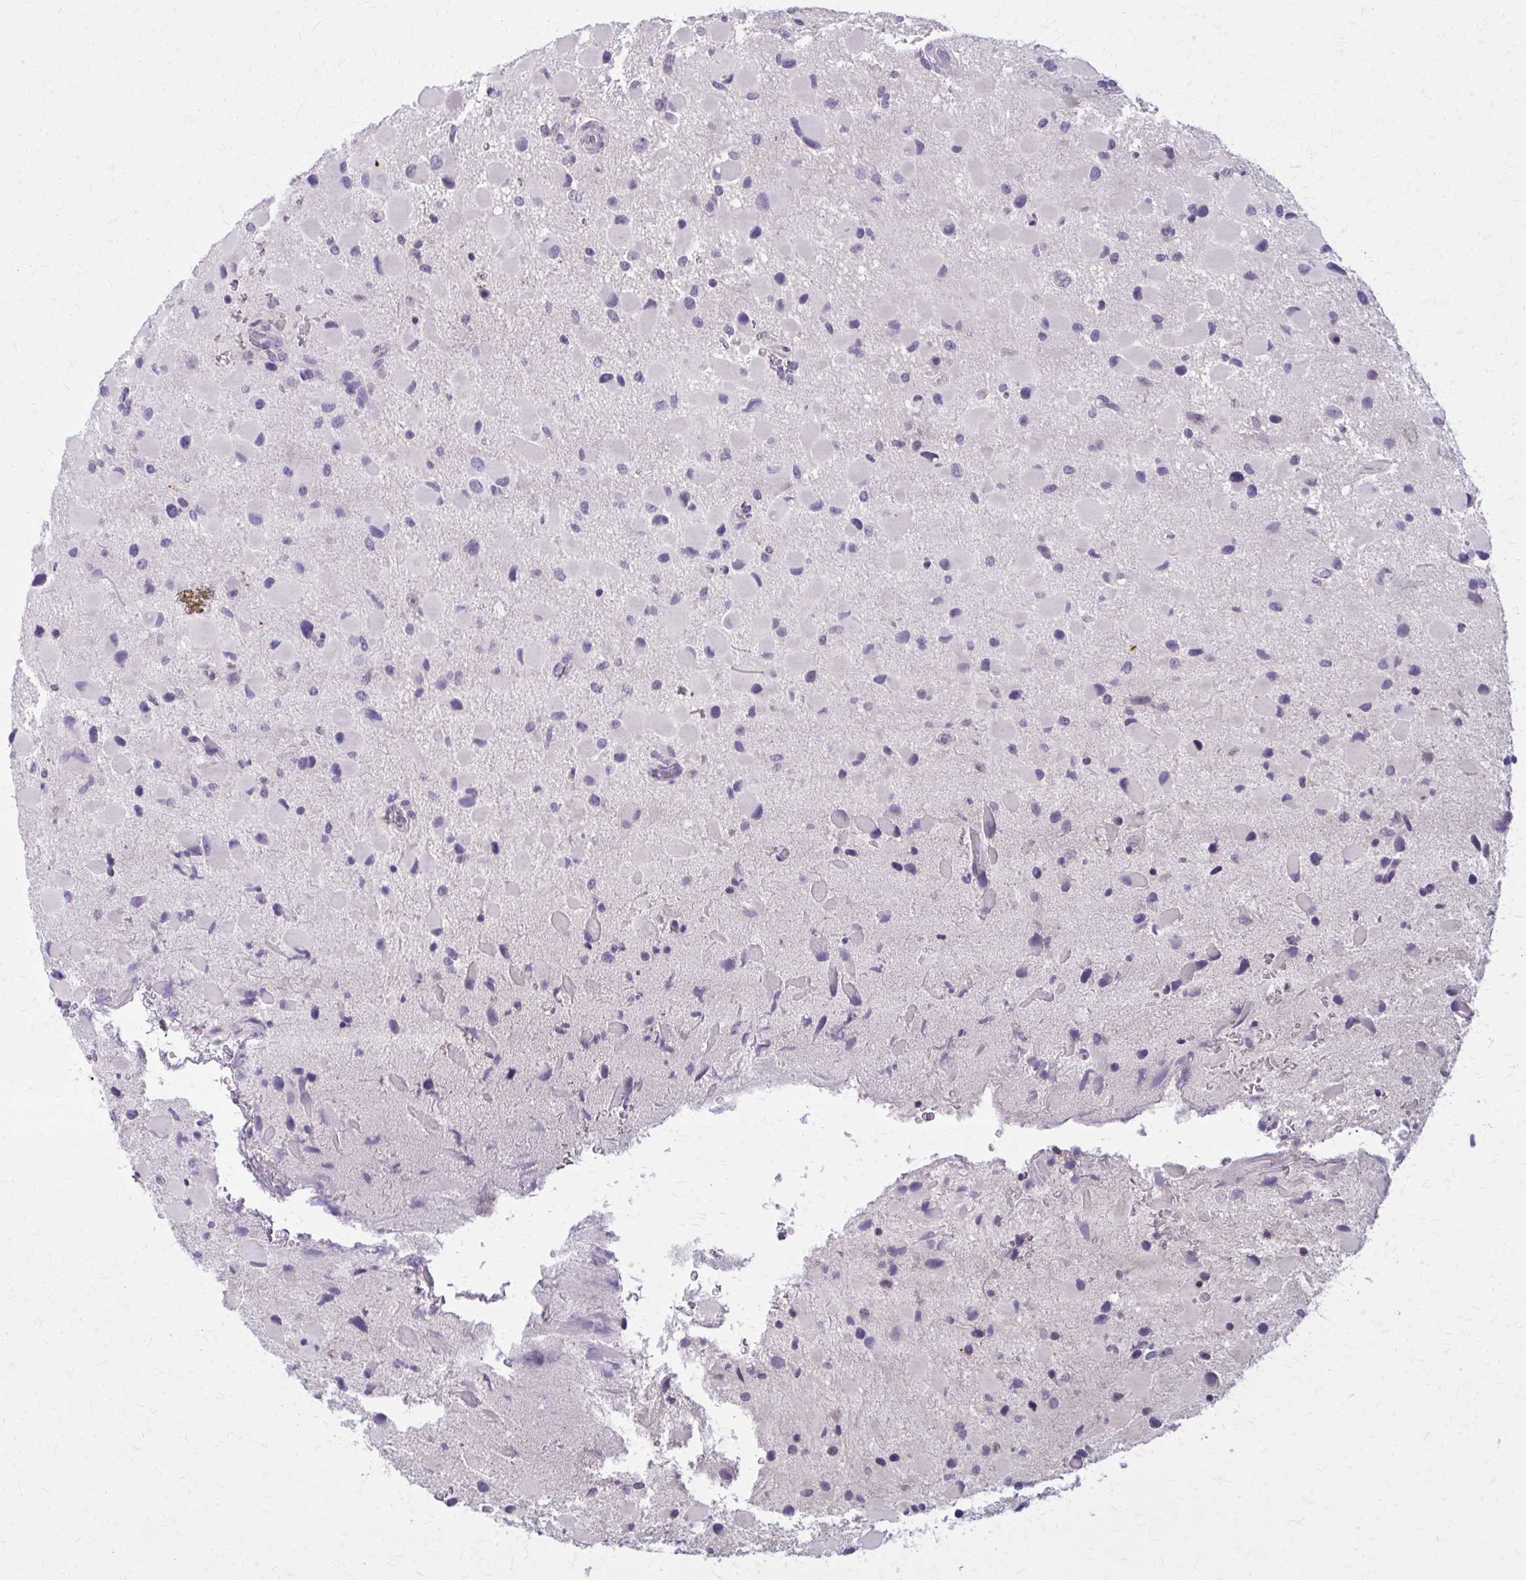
{"staining": {"intensity": "negative", "quantity": "none", "location": "none"}, "tissue": "glioma", "cell_type": "Tumor cells", "image_type": "cancer", "snomed": [{"axis": "morphology", "description": "Glioma, malignant, Low grade"}, {"axis": "topography", "description": "Brain"}], "caption": "Immunohistochemistry (IHC) of human malignant glioma (low-grade) shows no expression in tumor cells.", "gene": "OR4A47", "patient": {"sex": "female", "age": 32}}